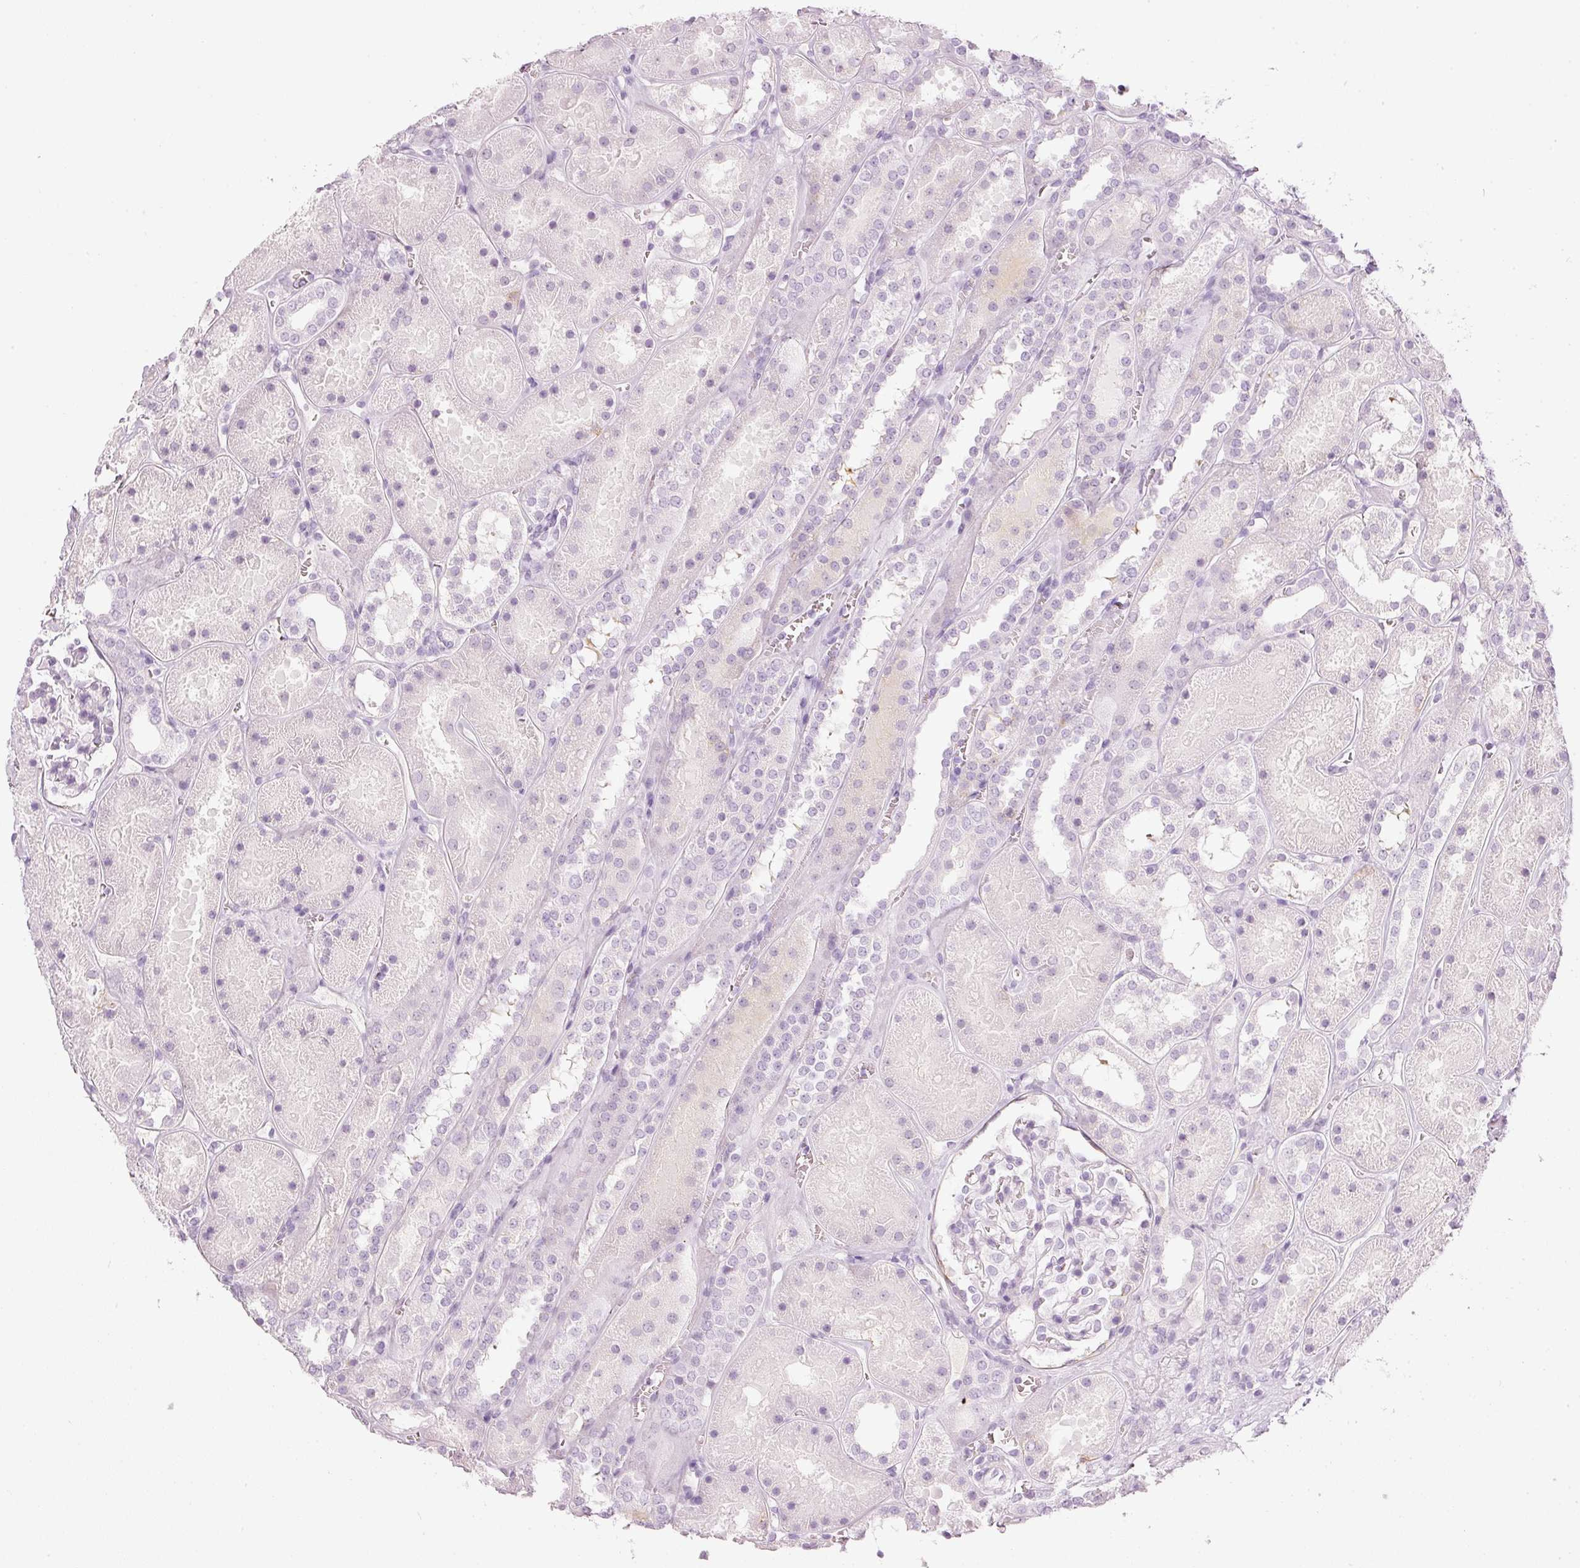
{"staining": {"intensity": "negative", "quantity": "none", "location": "none"}, "tissue": "kidney", "cell_type": "Cells in glomeruli", "image_type": "normal", "snomed": [{"axis": "morphology", "description": "Normal tissue, NOS"}, {"axis": "topography", "description": "Kidney"}], "caption": "DAB (3,3'-diaminobenzidine) immunohistochemical staining of unremarkable kidney shows no significant staining in cells in glomeruli.", "gene": "VCAM1", "patient": {"sex": "female", "age": 41}}